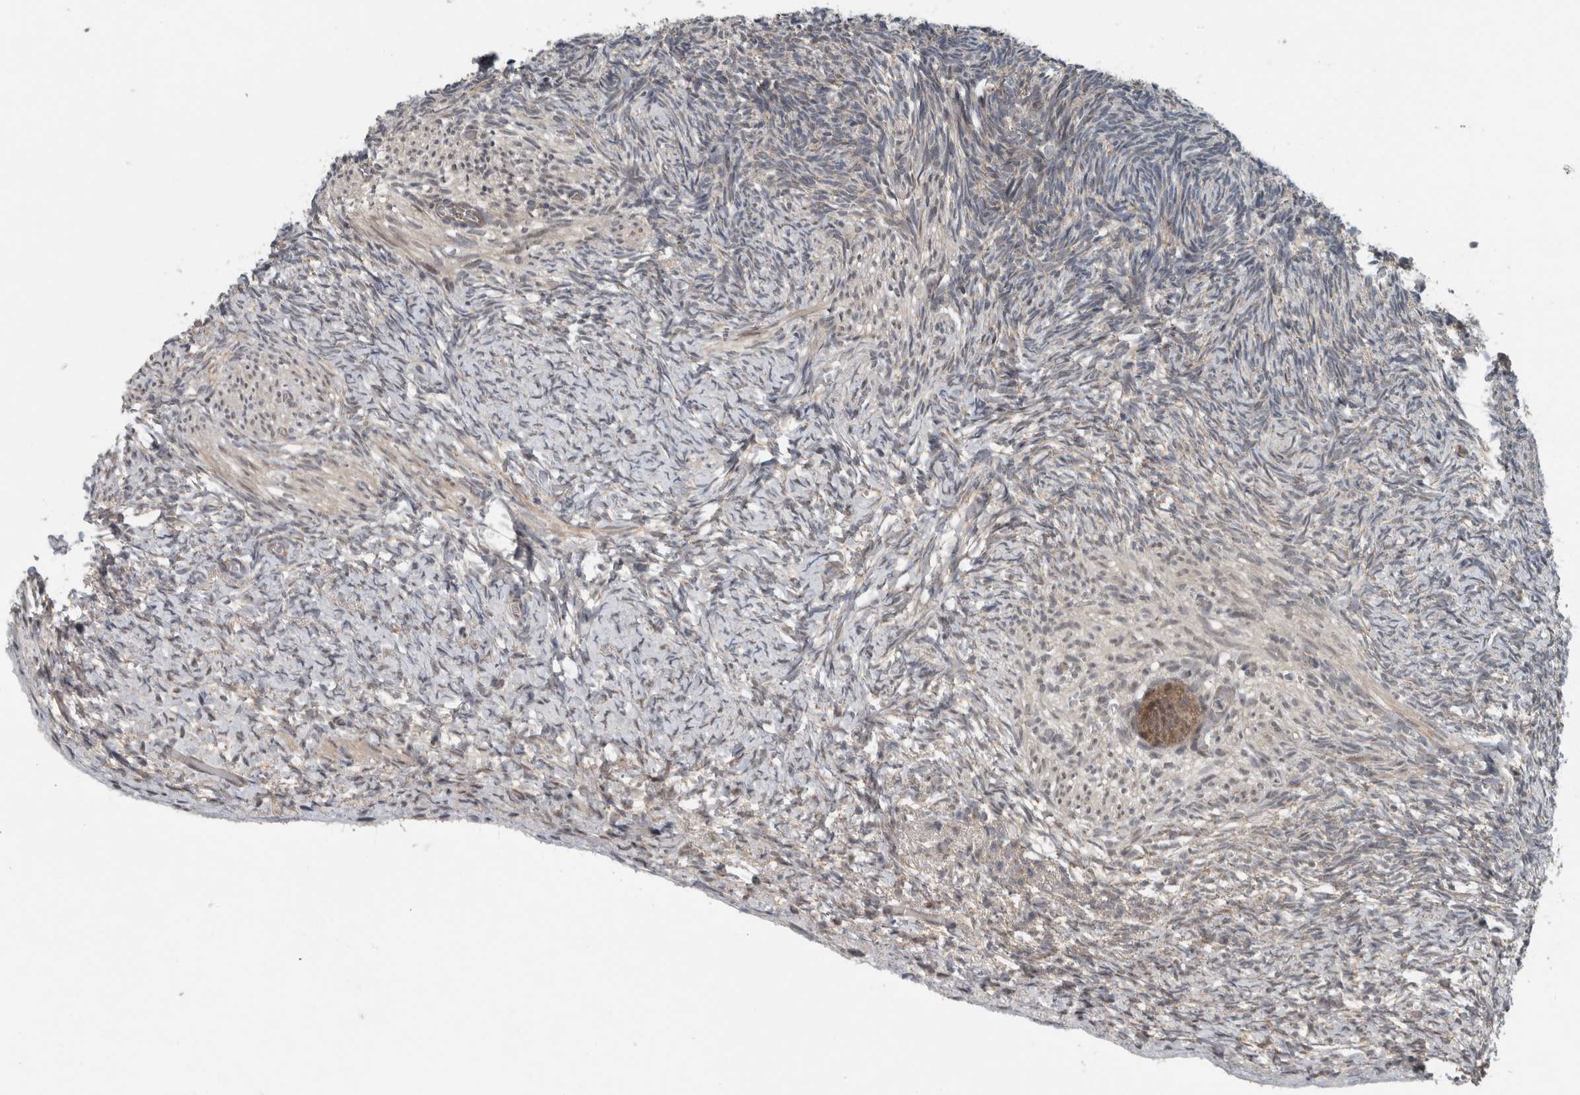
{"staining": {"intensity": "negative", "quantity": "none", "location": "none"}, "tissue": "ovary", "cell_type": "Ovarian stroma cells", "image_type": "normal", "snomed": [{"axis": "morphology", "description": "Normal tissue, NOS"}, {"axis": "topography", "description": "Ovary"}], "caption": "Protein analysis of unremarkable ovary demonstrates no significant expression in ovarian stroma cells. Brightfield microscopy of immunohistochemistry (IHC) stained with DAB (brown) and hematoxylin (blue), captured at high magnification.", "gene": "GBA2", "patient": {"sex": "female", "age": 34}}